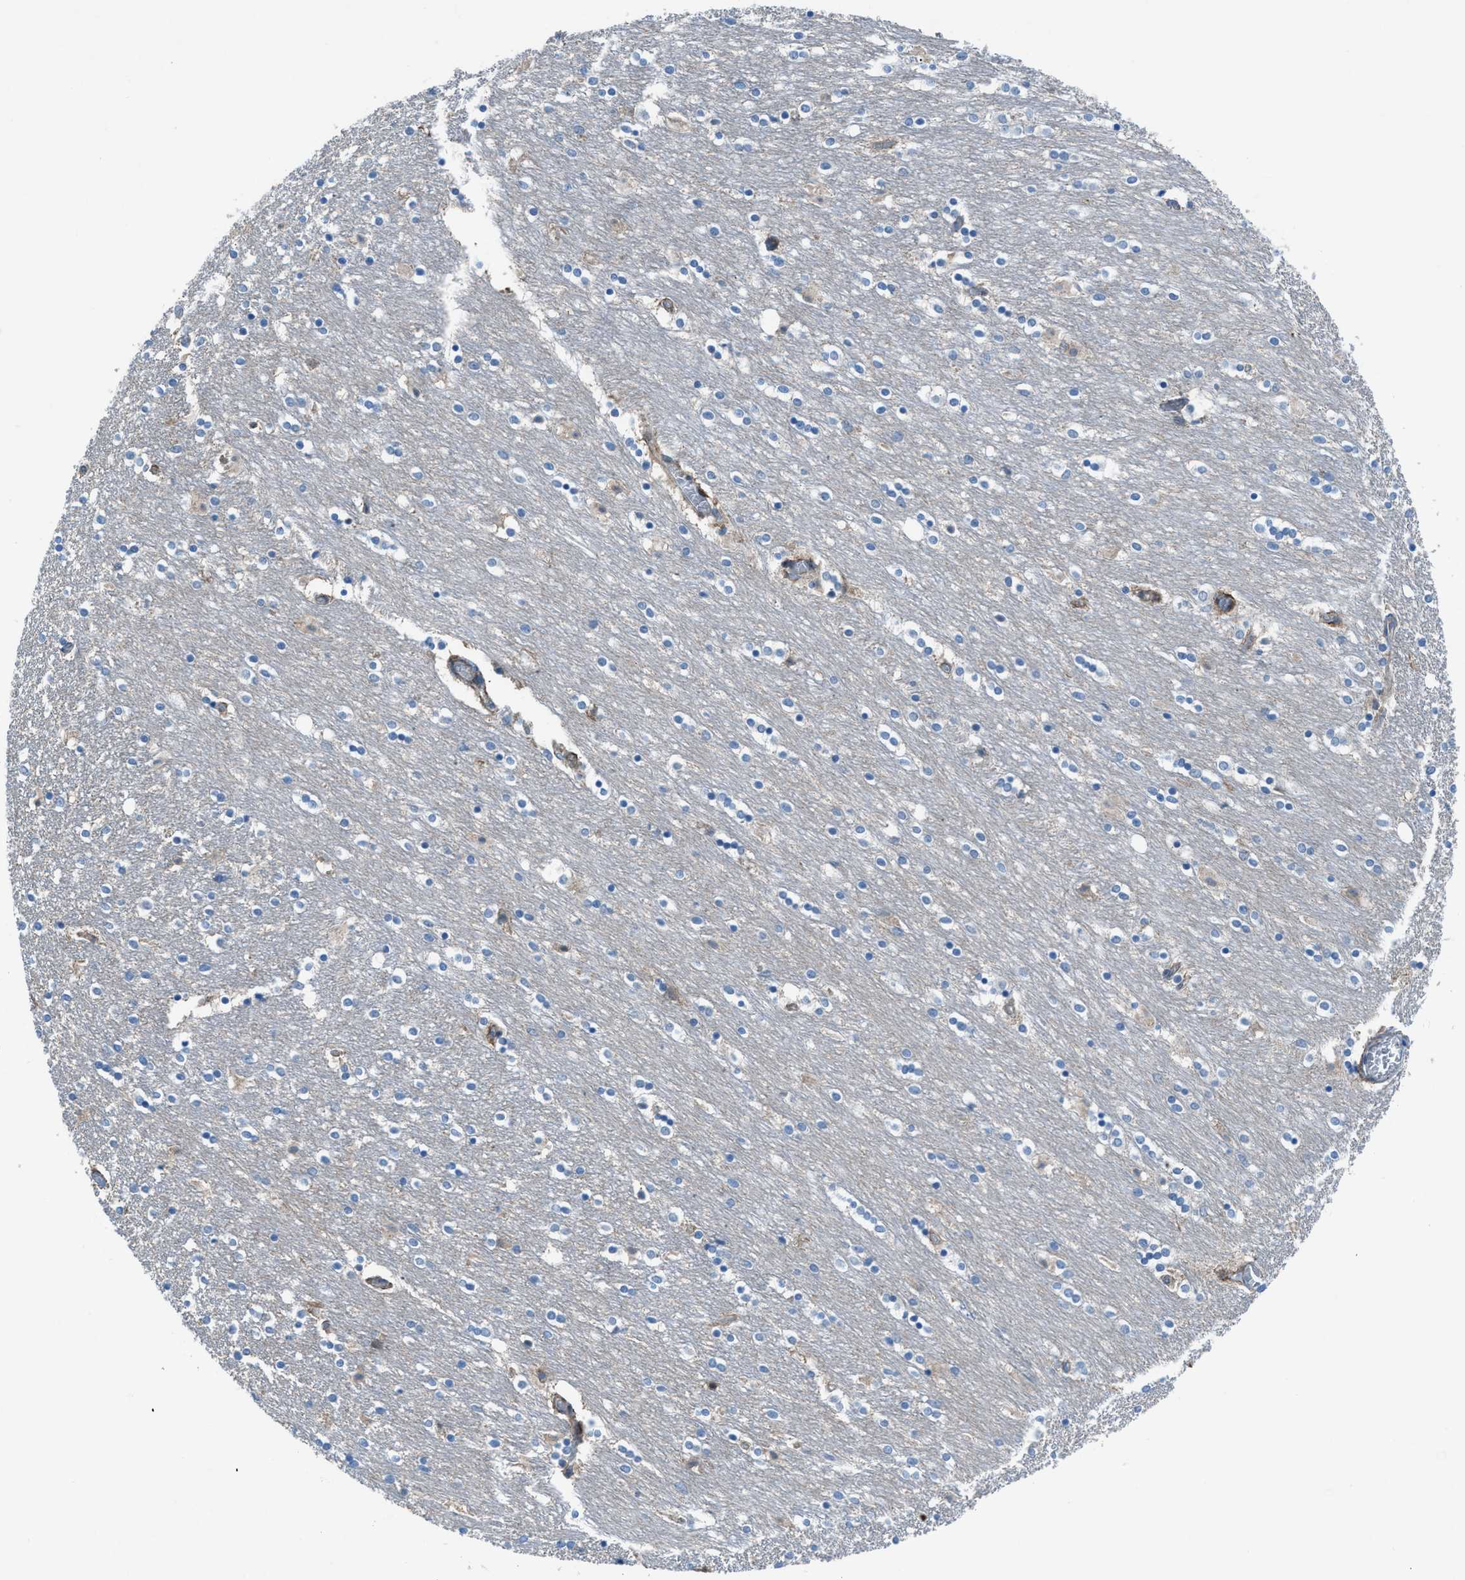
{"staining": {"intensity": "weak", "quantity": "<25%", "location": "cytoplasmic/membranous"}, "tissue": "caudate", "cell_type": "Glial cells", "image_type": "normal", "snomed": [{"axis": "morphology", "description": "Normal tissue, NOS"}, {"axis": "topography", "description": "Lateral ventricle wall"}], "caption": "The immunohistochemistry micrograph has no significant positivity in glial cells of caudate.", "gene": "PRKN", "patient": {"sex": "female", "age": 54}}